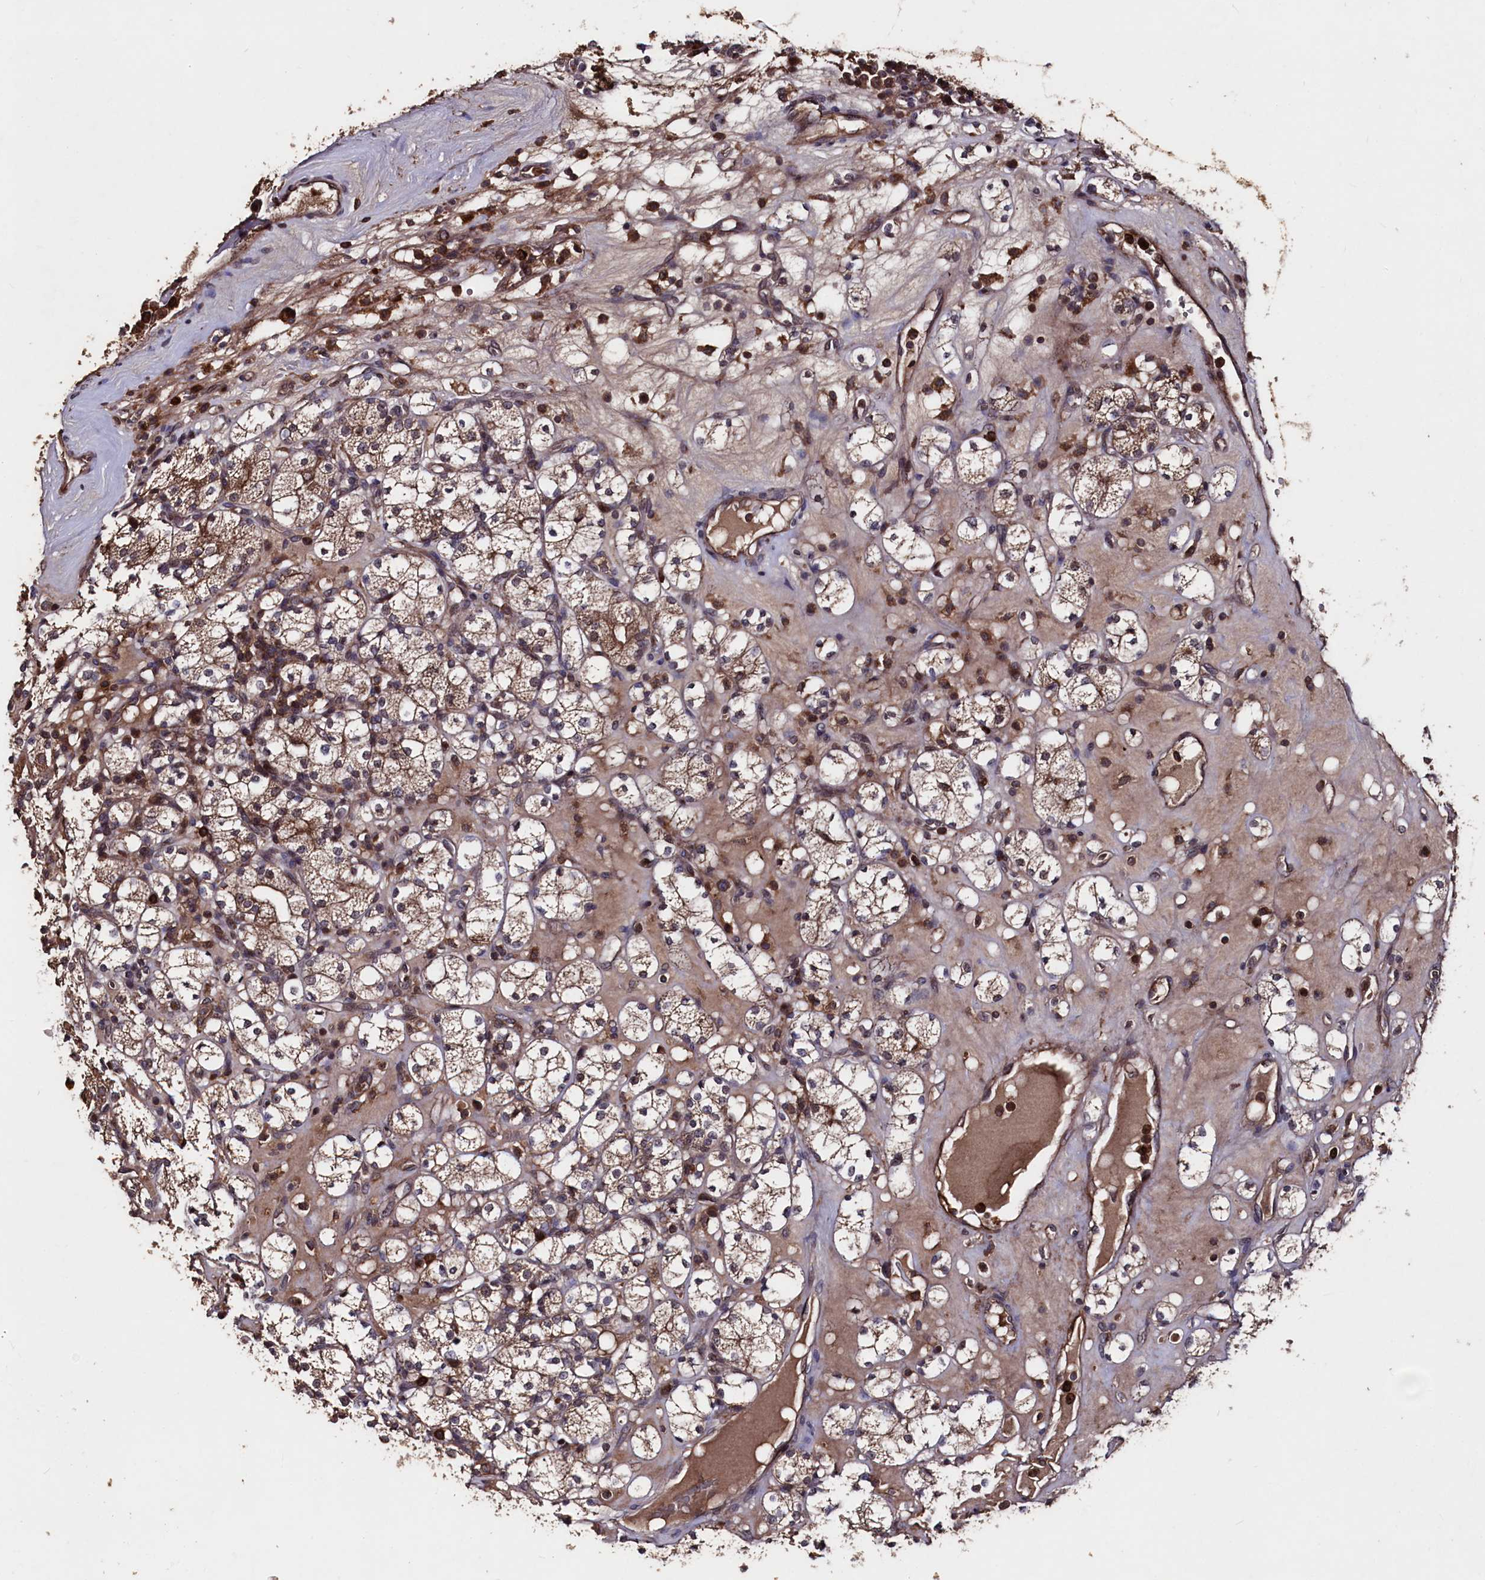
{"staining": {"intensity": "moderate", "quantity": ">75%", "location": "cytoplasmic/membranous"}, "tissue": "renal cancer", "cell_type": "Tumor cells", "image_type": "cancer", "snomed": [{"axis": "morphology", "description": "Adenocarcinoma, NOS"}, {"axis": "topography", "description": "Kidney"}], "caption": "This is an image of IHC staining of renal cancer (adenocarcinoma), which shows moderate expression in the cytoplasmic/membranous of tumor cells.", "gene": "MYO1H", "patient": {"sex": "male", "age": 77}}